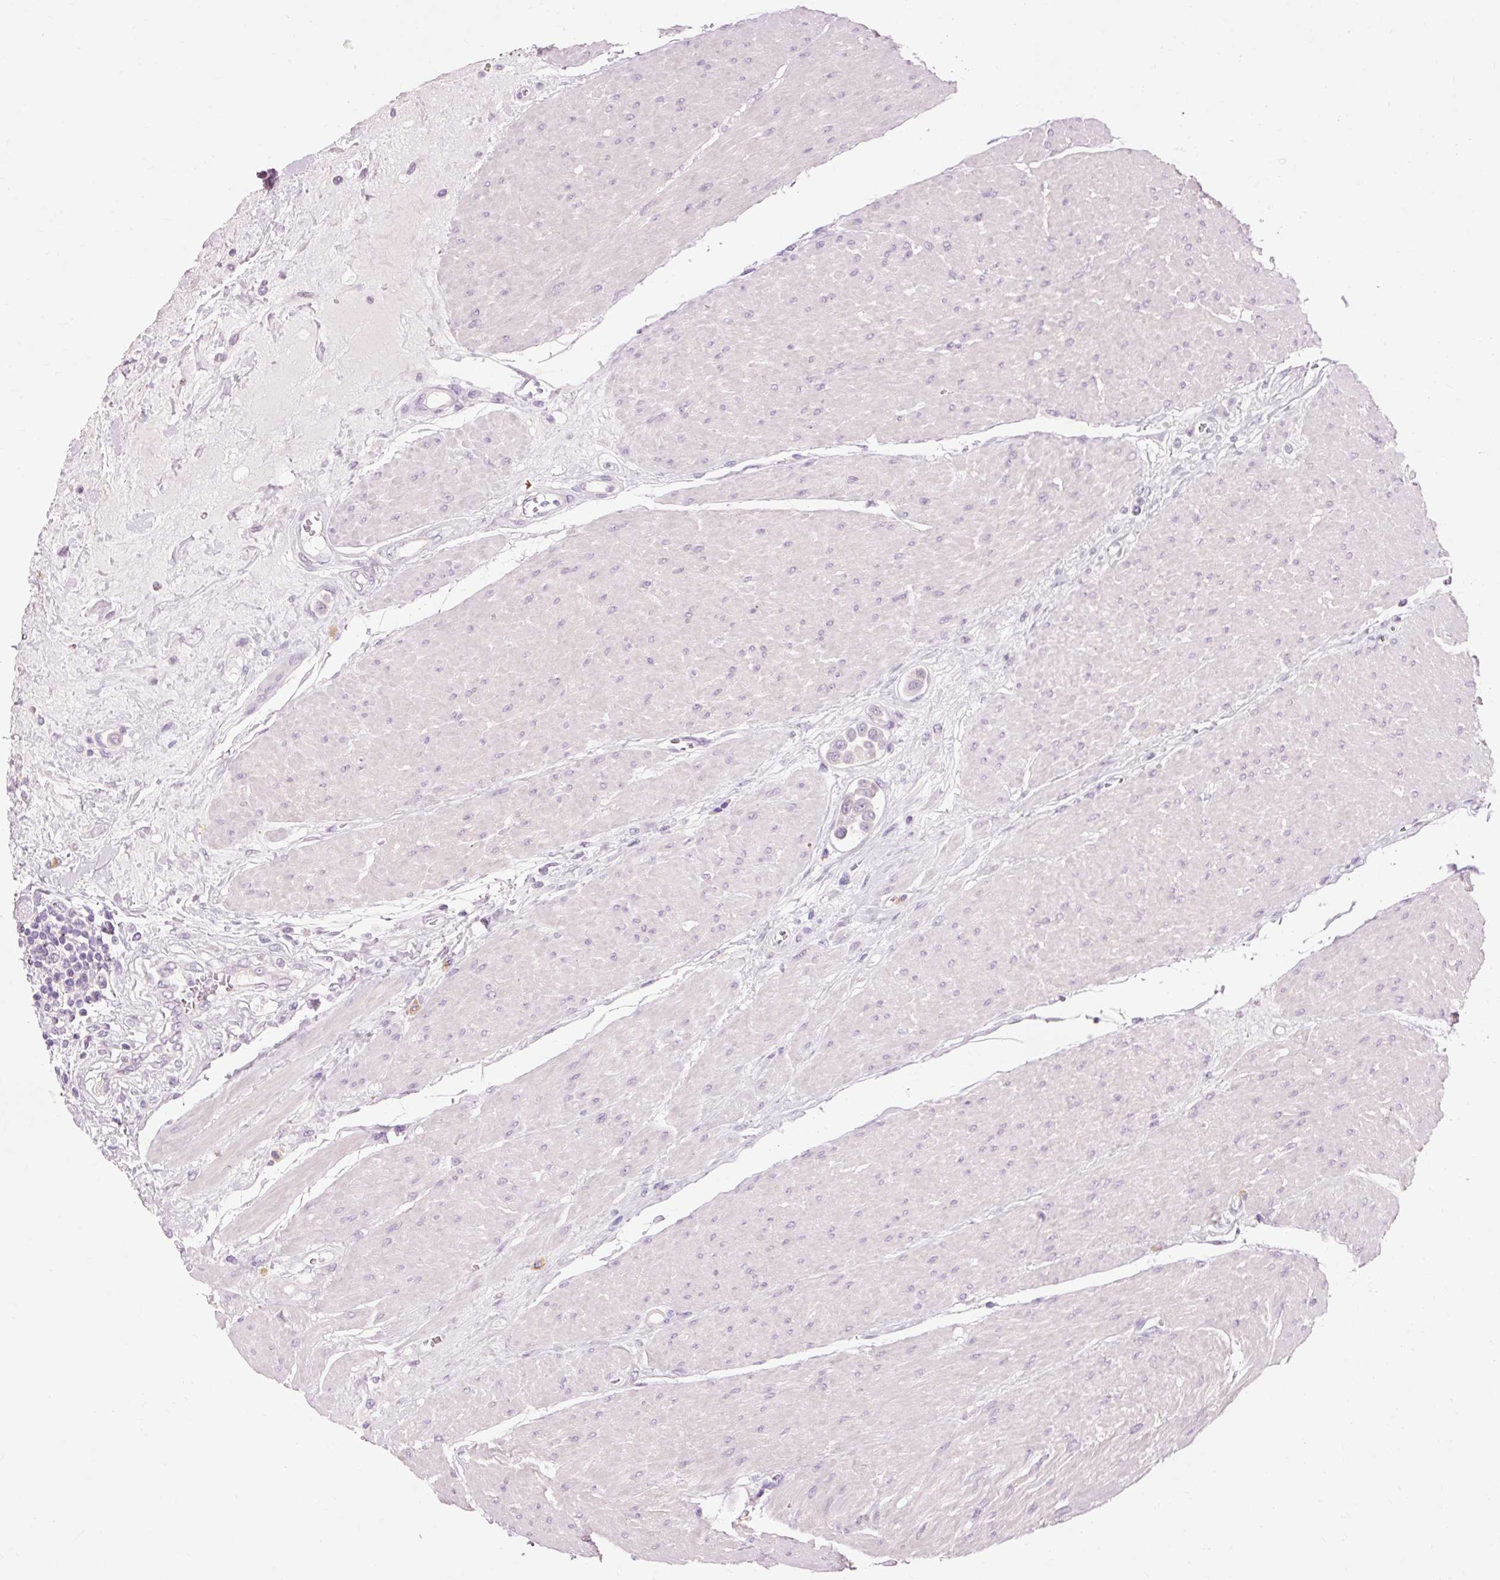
{"staining": {"intensity": "negative", "quantity": "none", "location": "none"}, "tissue": "urothelial cancer", "cell_type": "Tumor cells", "image_type": "cancer", "snomed": [{"axis": "morphology", "description": "Urothelial carcinoma, High grade"}, {"axis": "topography", "description": "Urinary bladder"}], "caption": "Immunohistochemical staining of human high-grade urothelial carcinoma demonstrates no significant expression in tumor cells.", "gene": "VN1R2", "patient": {"sex": "male", "age": 50}}